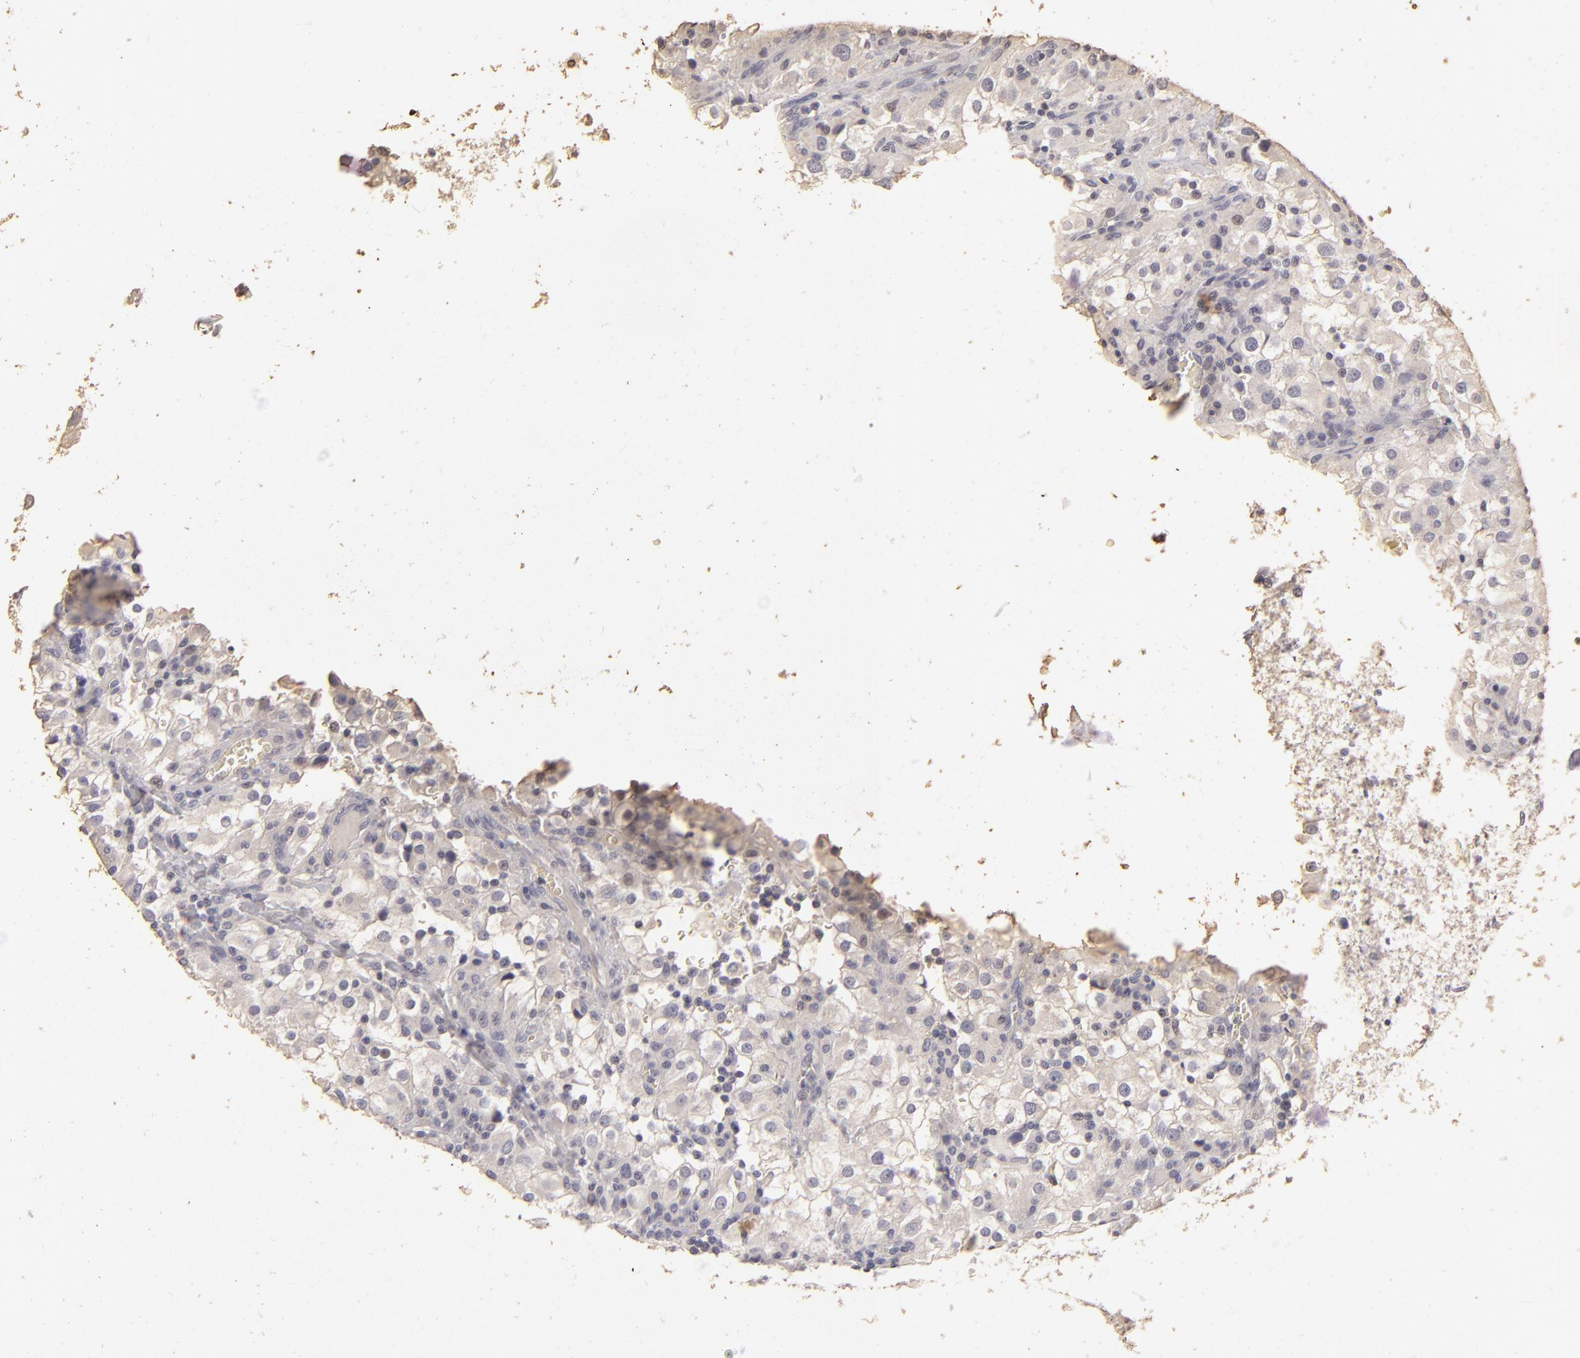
{"staining": {"intensity": "negative", "quantity": "none", "location": "none"}, "tissue": "renal cancer", "cell_type": "Tumor cells", "image_type": "cancer", "snomed": [{"axis": "morphology", "description": "Adenocarcinoma, NOS"}, {"axis": "topography", "description": "Kidney"}], "caption": "A high-resolution micrograph shows immunohistochemistry staining of adenocarcinoma (renal), which shows no significant staining in tumor cells.", "gene": "BCL2L13", "patient": {"sex": "female", "age": 52}}